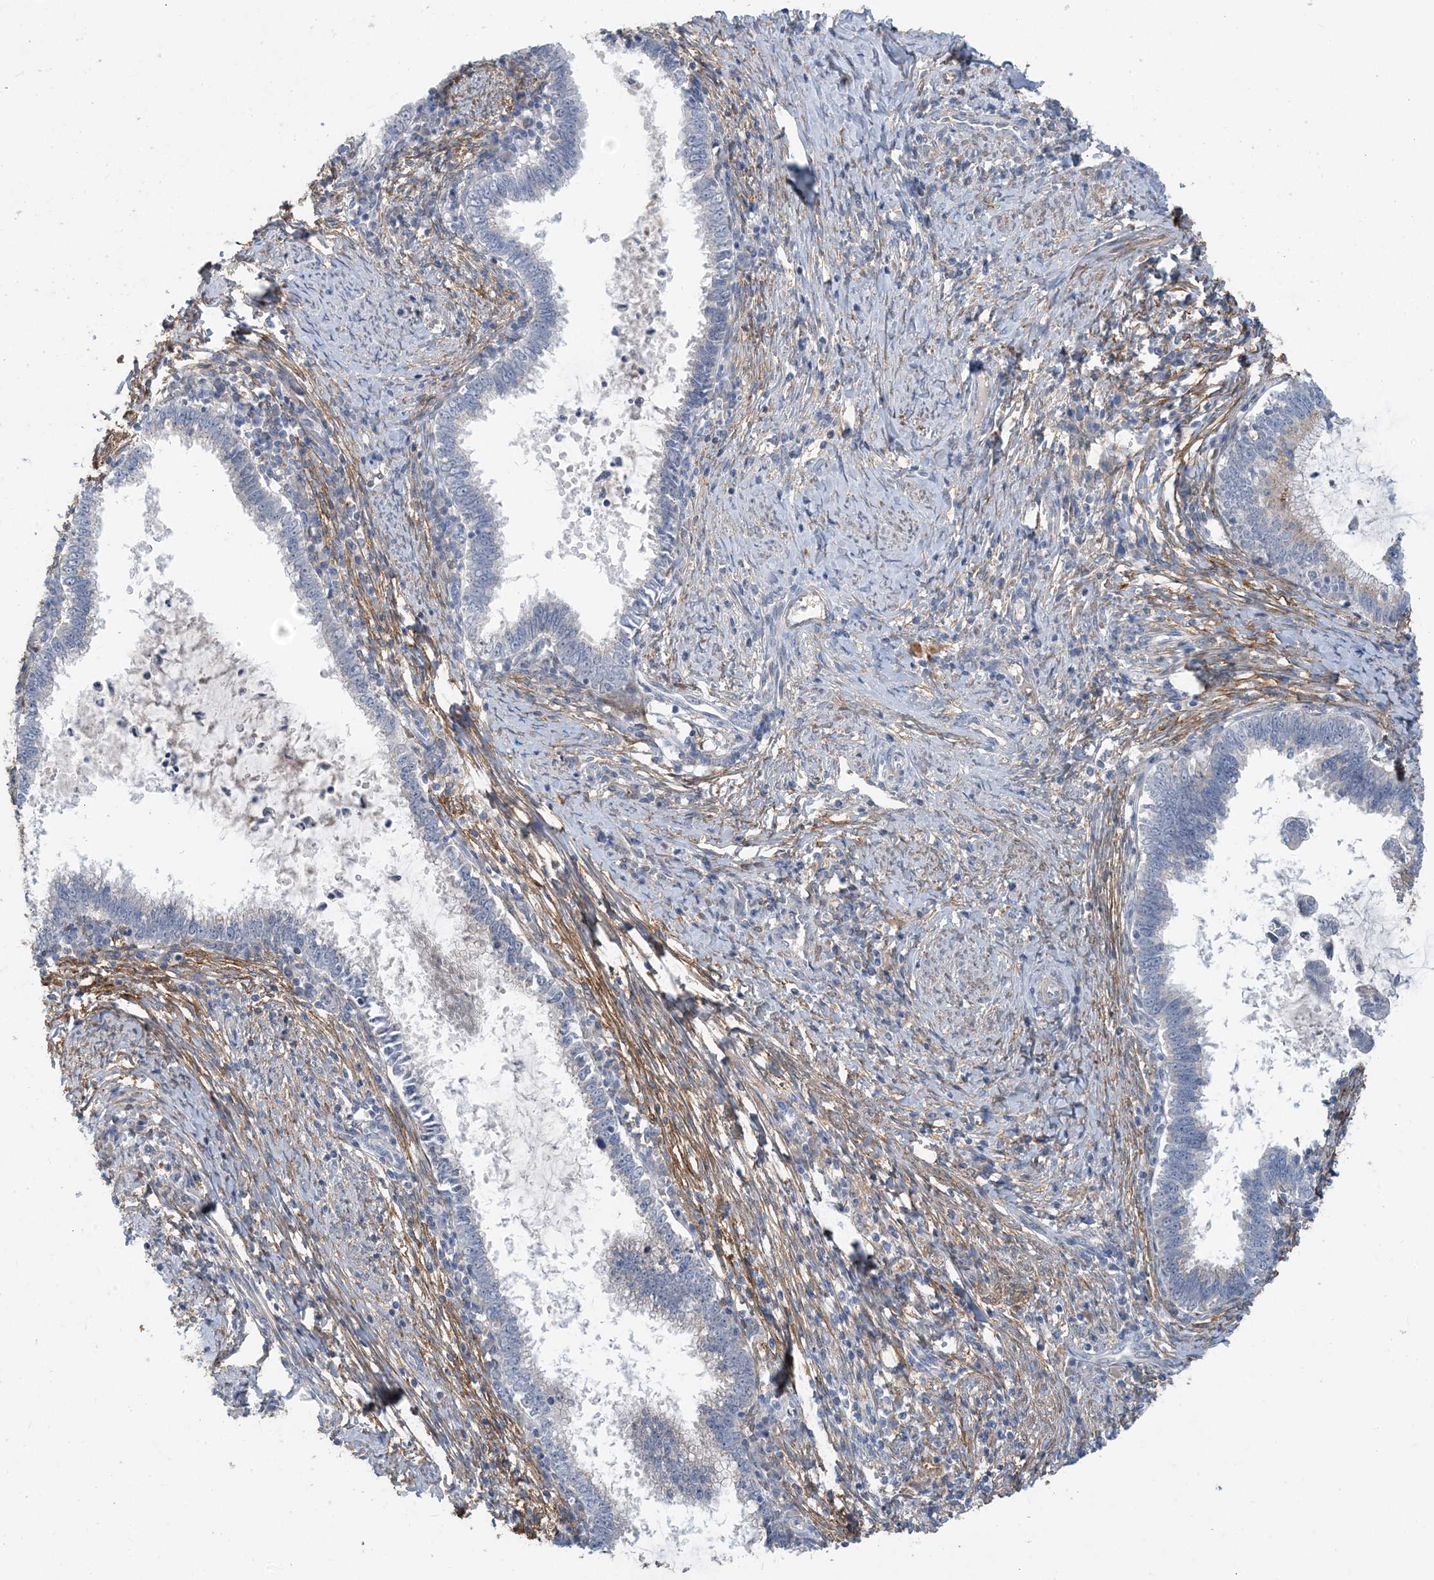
{"staining": {"intensity": "negative", "quantity": "none", "location": "none"}, "tissue": "cervical cancer", "cell_type": "Tumor cells", "image_type": "cancer", "snomed": [{"axis": "morphology", "description": "Adenocarcinoma, NOS"}, {"axis": "topography", "description": "Cervix"}], "caption": "A micrograph of human cervical cancer is negative for staining in tumor cells.", "gene": "EIF2A", "patient": {"sex": "female", "age": 36}}